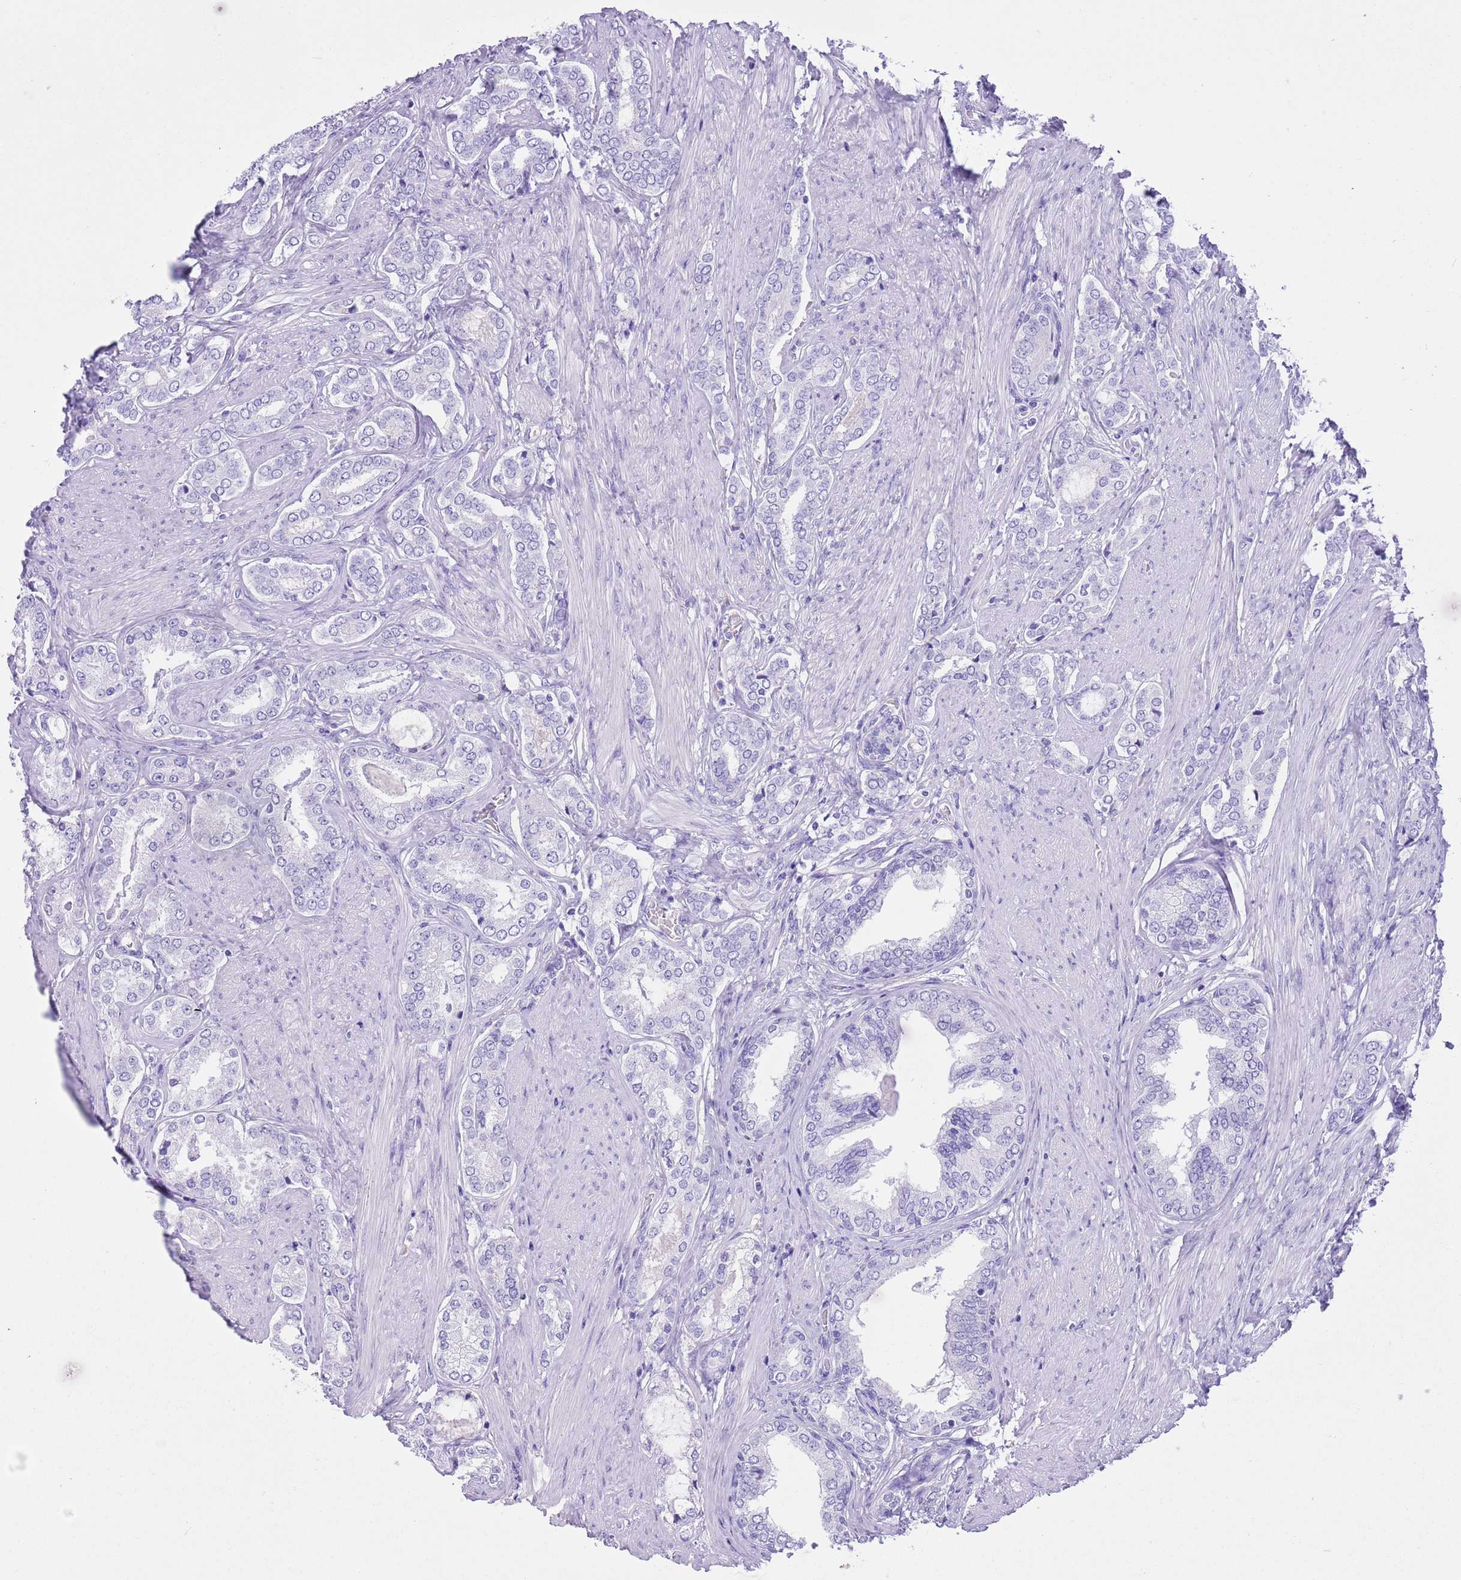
{"staining": {"intensity": "negative", "quantity": "none", "location": "none"}, "tissue": "prostate cancer", "cell_type": "Tumor cells", "image_type": "cancer", "snomed": [{"axis": "morphology", "description": "Adenocarcinoma, High grade"}, {"axis": "topography", "description": "Prostate"}], "caption": "Tumor cells show no significant positivity in prostate cancer.", "gene": "TBC1D10B", "patient": {"sex": "male", "age": 71}}